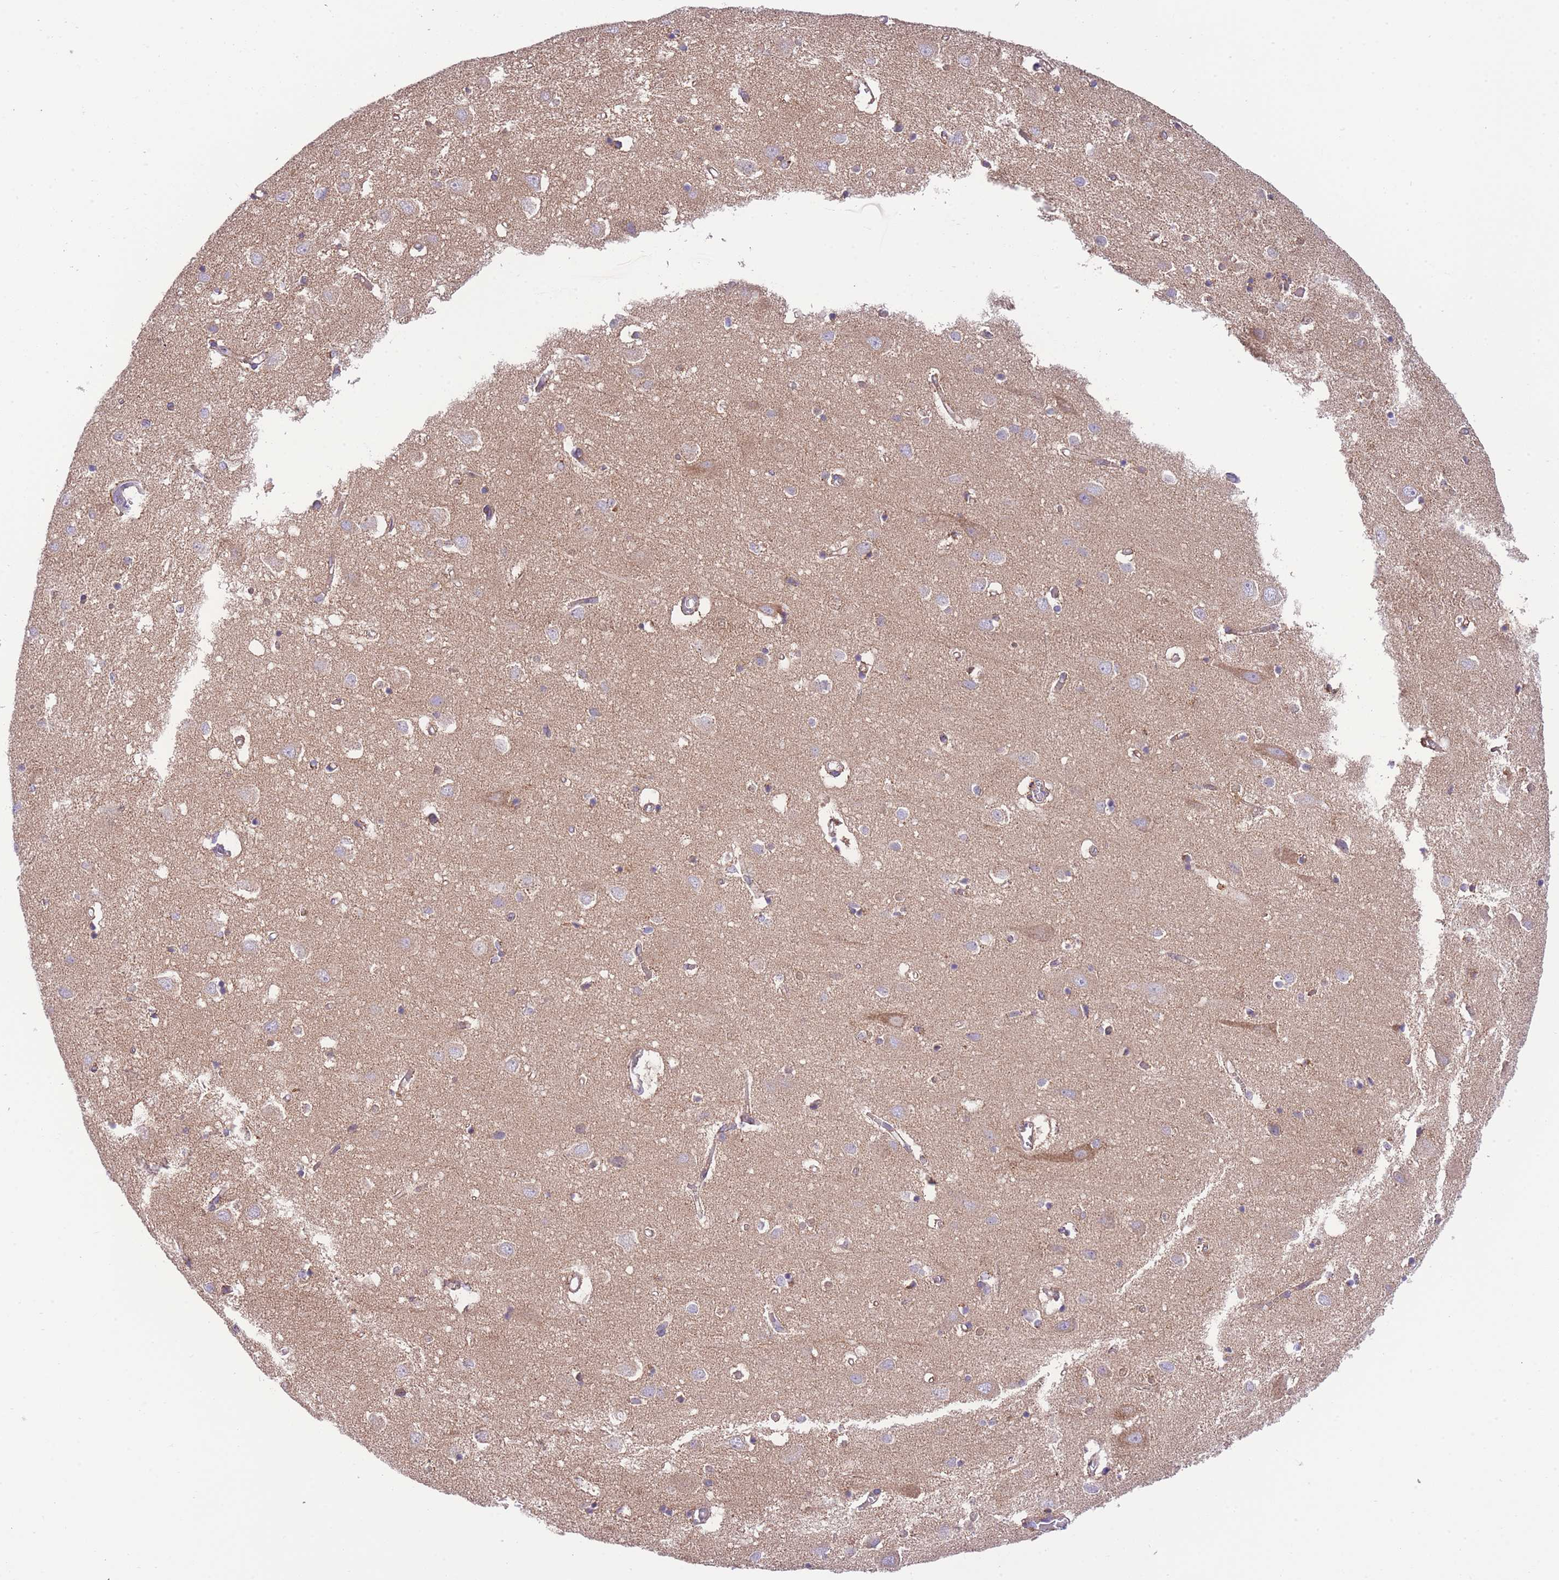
{"staining": {"intensity": "negative", "quantity": "none", "location": "none"}, "tissue": "cerebral cortex", "cell_type": "Endothelial cells", "image_type": "normal", "snomed": [{"axis": "morphology", "description": "Normal tissue, NOS"}, {"axis": "topography", "description": "Cerebral cortex"}], "caption": "Immunohistochemistry image of normal cerebral cortex stained for a protein (brown), which demonstrates no positivity in endothelial cells. (DAB (3,3'-diaminobenzidine) immunohistochemistry (IHC) with hematoxylin counter stain).", "gene": "ST3GAL3", "patient": {"sex": "male", "age": 70}}